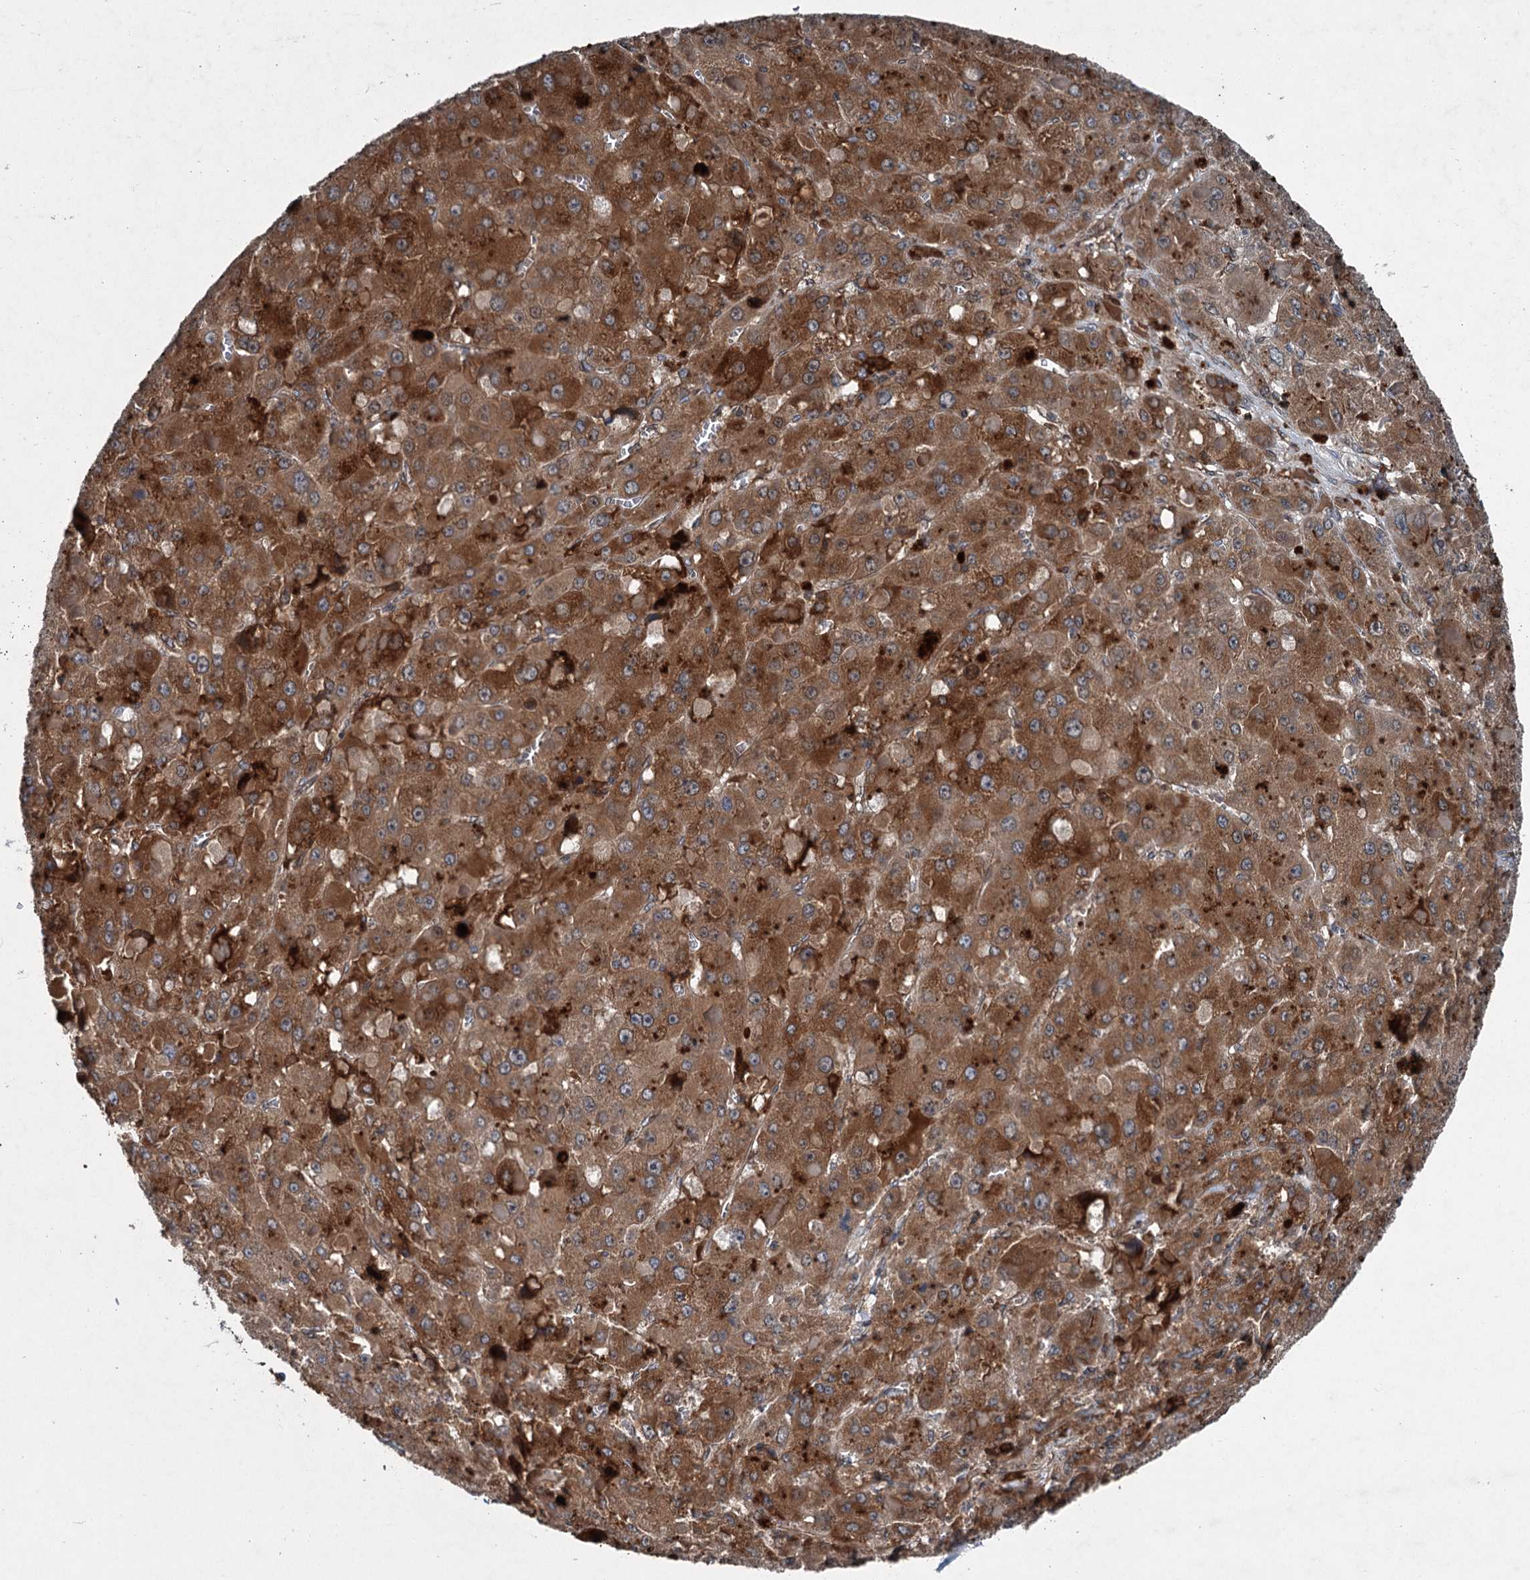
{"staining": {"intensity": "strong", "quantity": ">75%", "location": "cytoplasmic/membranous"}, "tissue": "liver cancer", "cell_type": "Tumor cells", "image_type": "cancer", "snomed": [{"axis": "morphology", "description": "Carcinoma, Hepatocellular, NOS"}, {"axis": "topography", "description": "Liver"}], "caption": "Immunohistochemistry (DAB) staining of human liver cancer (hepatocellular carcinoma) exhibits strong cytoplasmic/membranous protein positivity in about >75% of tumor cells. The protein of interest is shown in brown color, while the nuclei are stained blue.", "gene": "TAPBPL", "patient": {"sex": "female", "age": 73}}